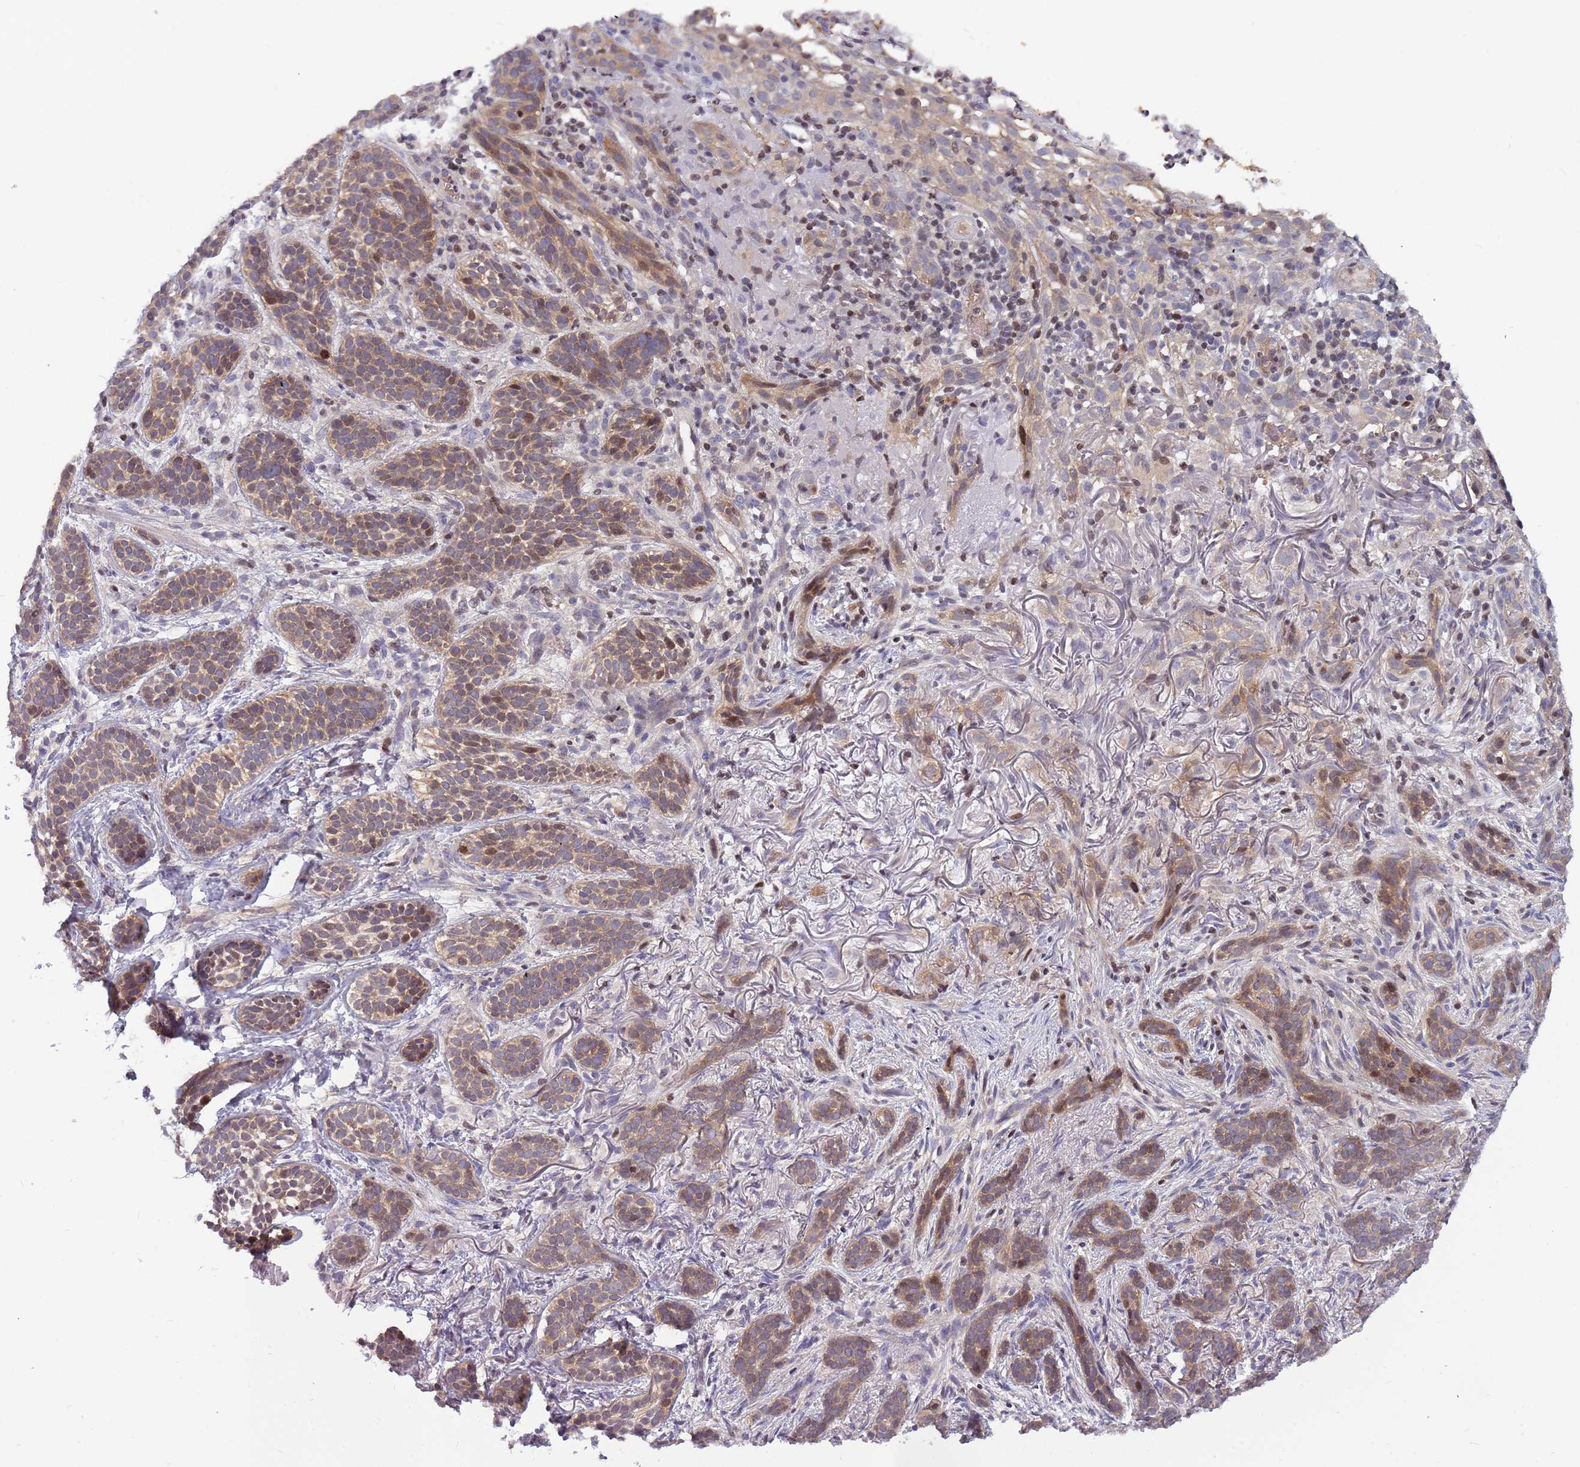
{"staining": {"intensity": "weak", "quantity": ">75%", "location": "cytoplasmic/membranous,nuclear"}, "tissue": "skin cancer", "cell_type": "Tumor cells", "image_type": "cancer", "snomed": [{"axis": "morphology", "description": "Basal cell carcinoma"}, {"axis": "topography", "description": "Skin"}], "caption": "IHC image of human skin cancer (basal cell carcinoma) stained for a protein (brown), which exhibits low levels of weak cytoplasmic/membranous and nuclear positivity in about >75% of tumor cells.", "gene": "ARHGEF5", "patient": {"sex": "male", "age": 71}}